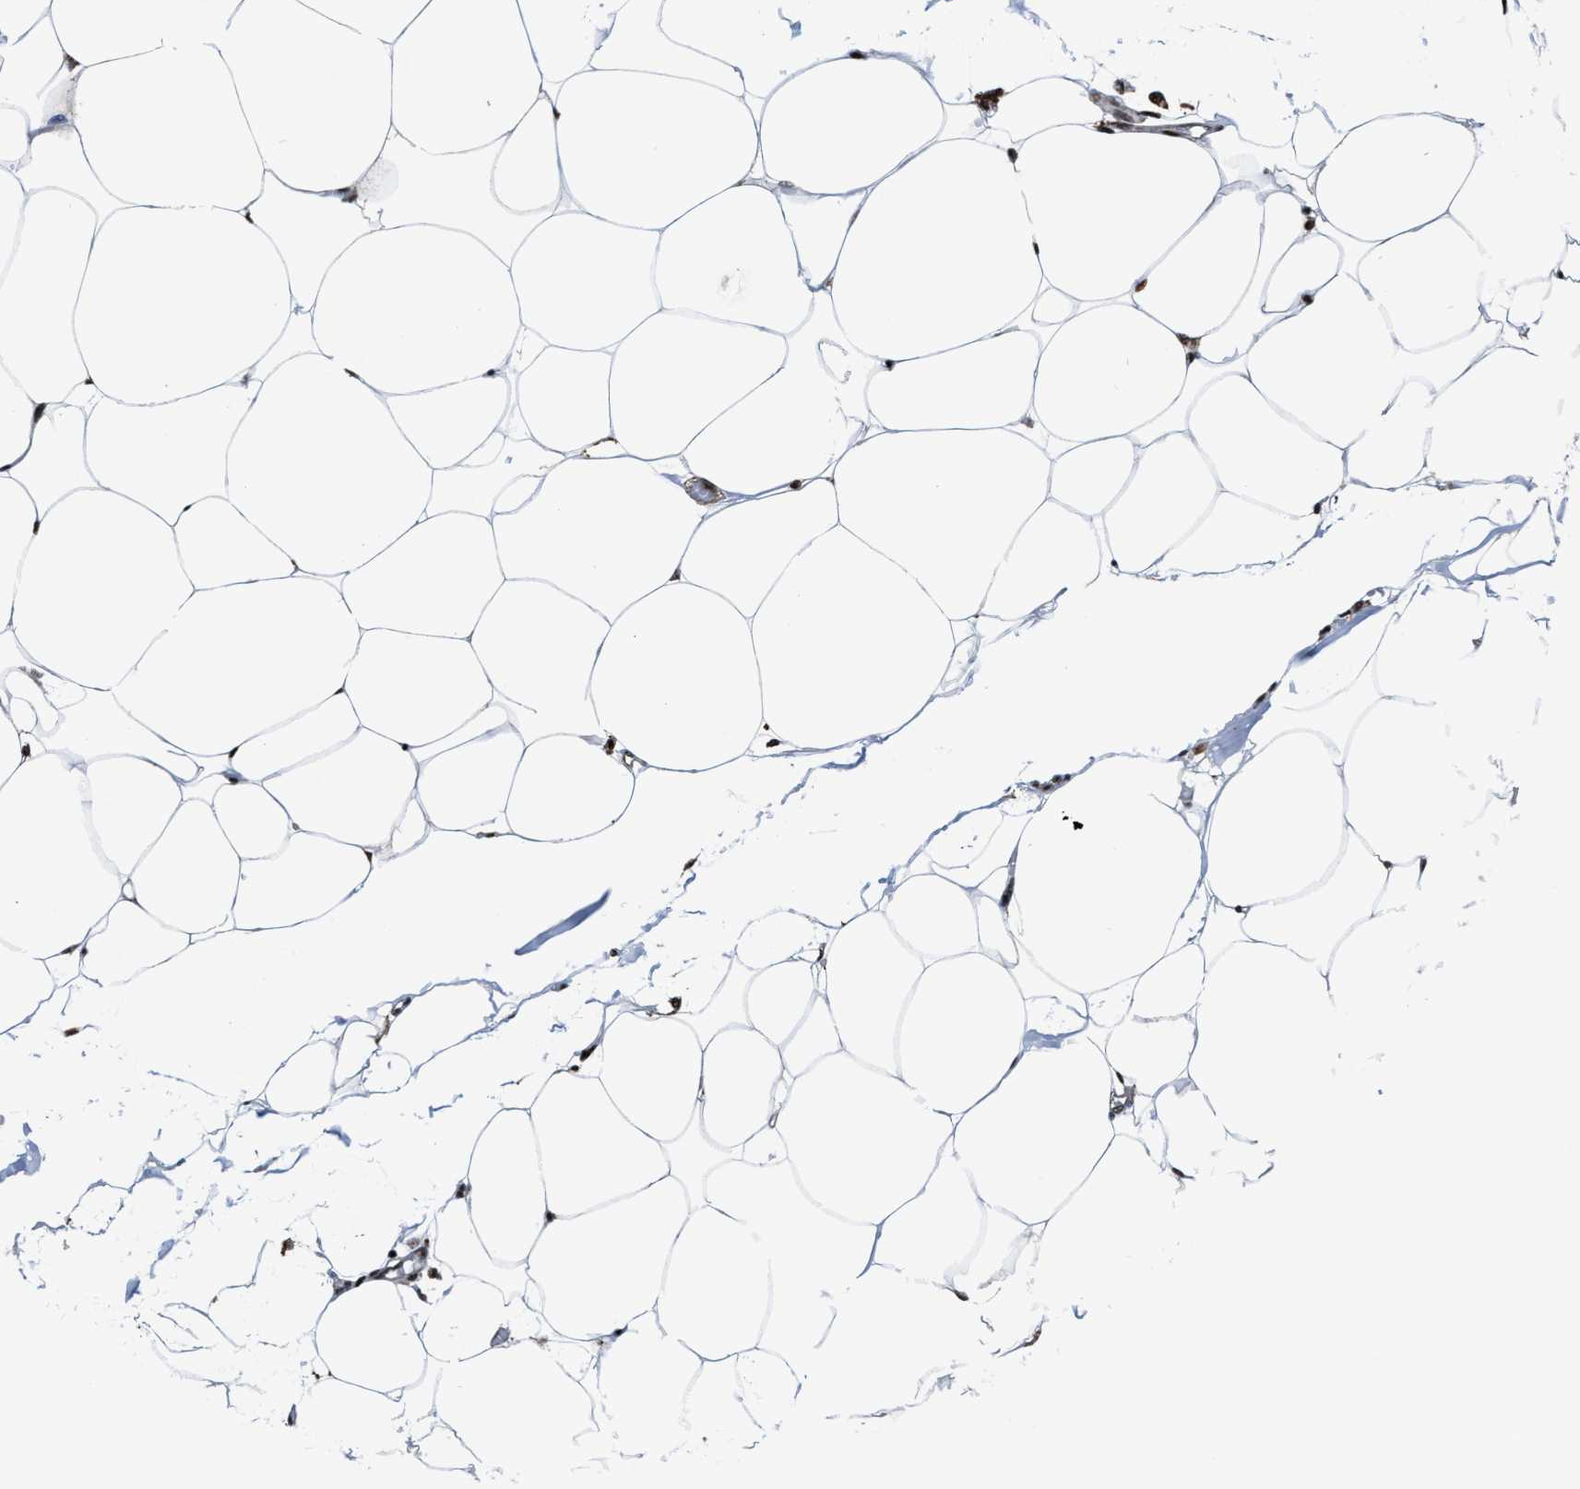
{"staining": {"intensity": "moderate", "quantity": ">75%", "location": "nuclear"}, "tissue": "adipose tissue", "cell_type": "Adipocytes", "image_type": "normal", "snomed": [{"axis": "morphology", "description": "Normal tissue, NOS"}, {"axis": "morphology", "description": "Adenocarcinoma, NOS"}, {"axis": "topography", "description": "Colon"}, {"axis": "topography", "description": "Peripheral nerve tissue"}], "caption": "Immunohistochemistry of benign adipose tissue demonstrates medium levels of moderate nuclear positivity in approximately >75% of adipocytes.", "gene": "PPIE", "patient": {"sex": "male", "age": 14}}